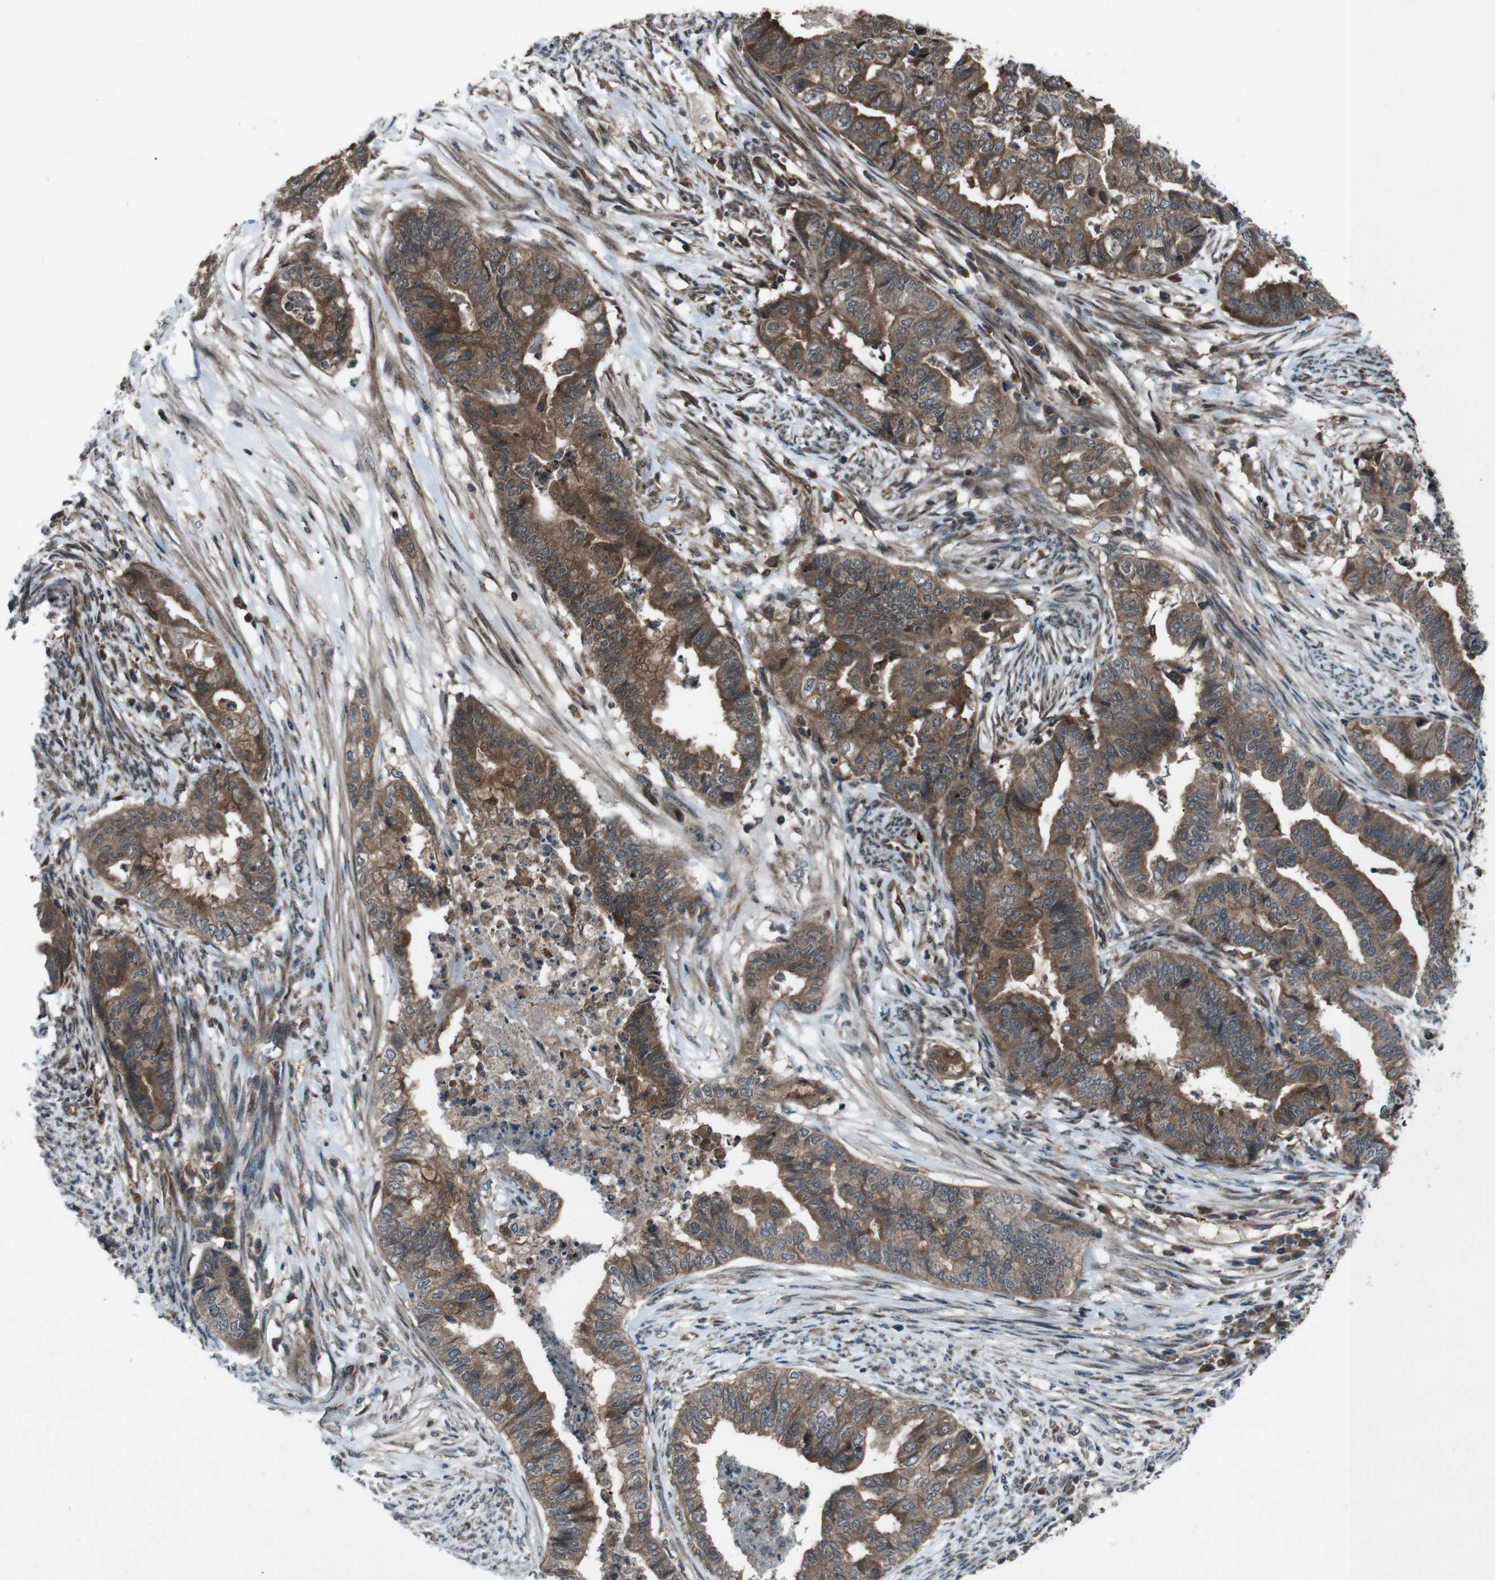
{"staining": {"intensity": "strong", "quantity": ">75%", "location": "cytoplasmic/membranous"}, "tissue": "endometrial cancer", "cell_type": "Tumor cells", "image_type": "cancer", "snomed": [{"axis": "morphology", "description": "Adenocarcinoma, NOS"}, {"axis": "topography", "description": "Endometrium"}], "caption": "High-power microscopy captured an immunohistochemistry histopathology image of endometrial adenocarcinoma, revealing strong cytoplasmic/membranous expression in about >75% of tumor cells.", "gene": "SLC27A4", "patient": {"sex": "female", "age": 79}}